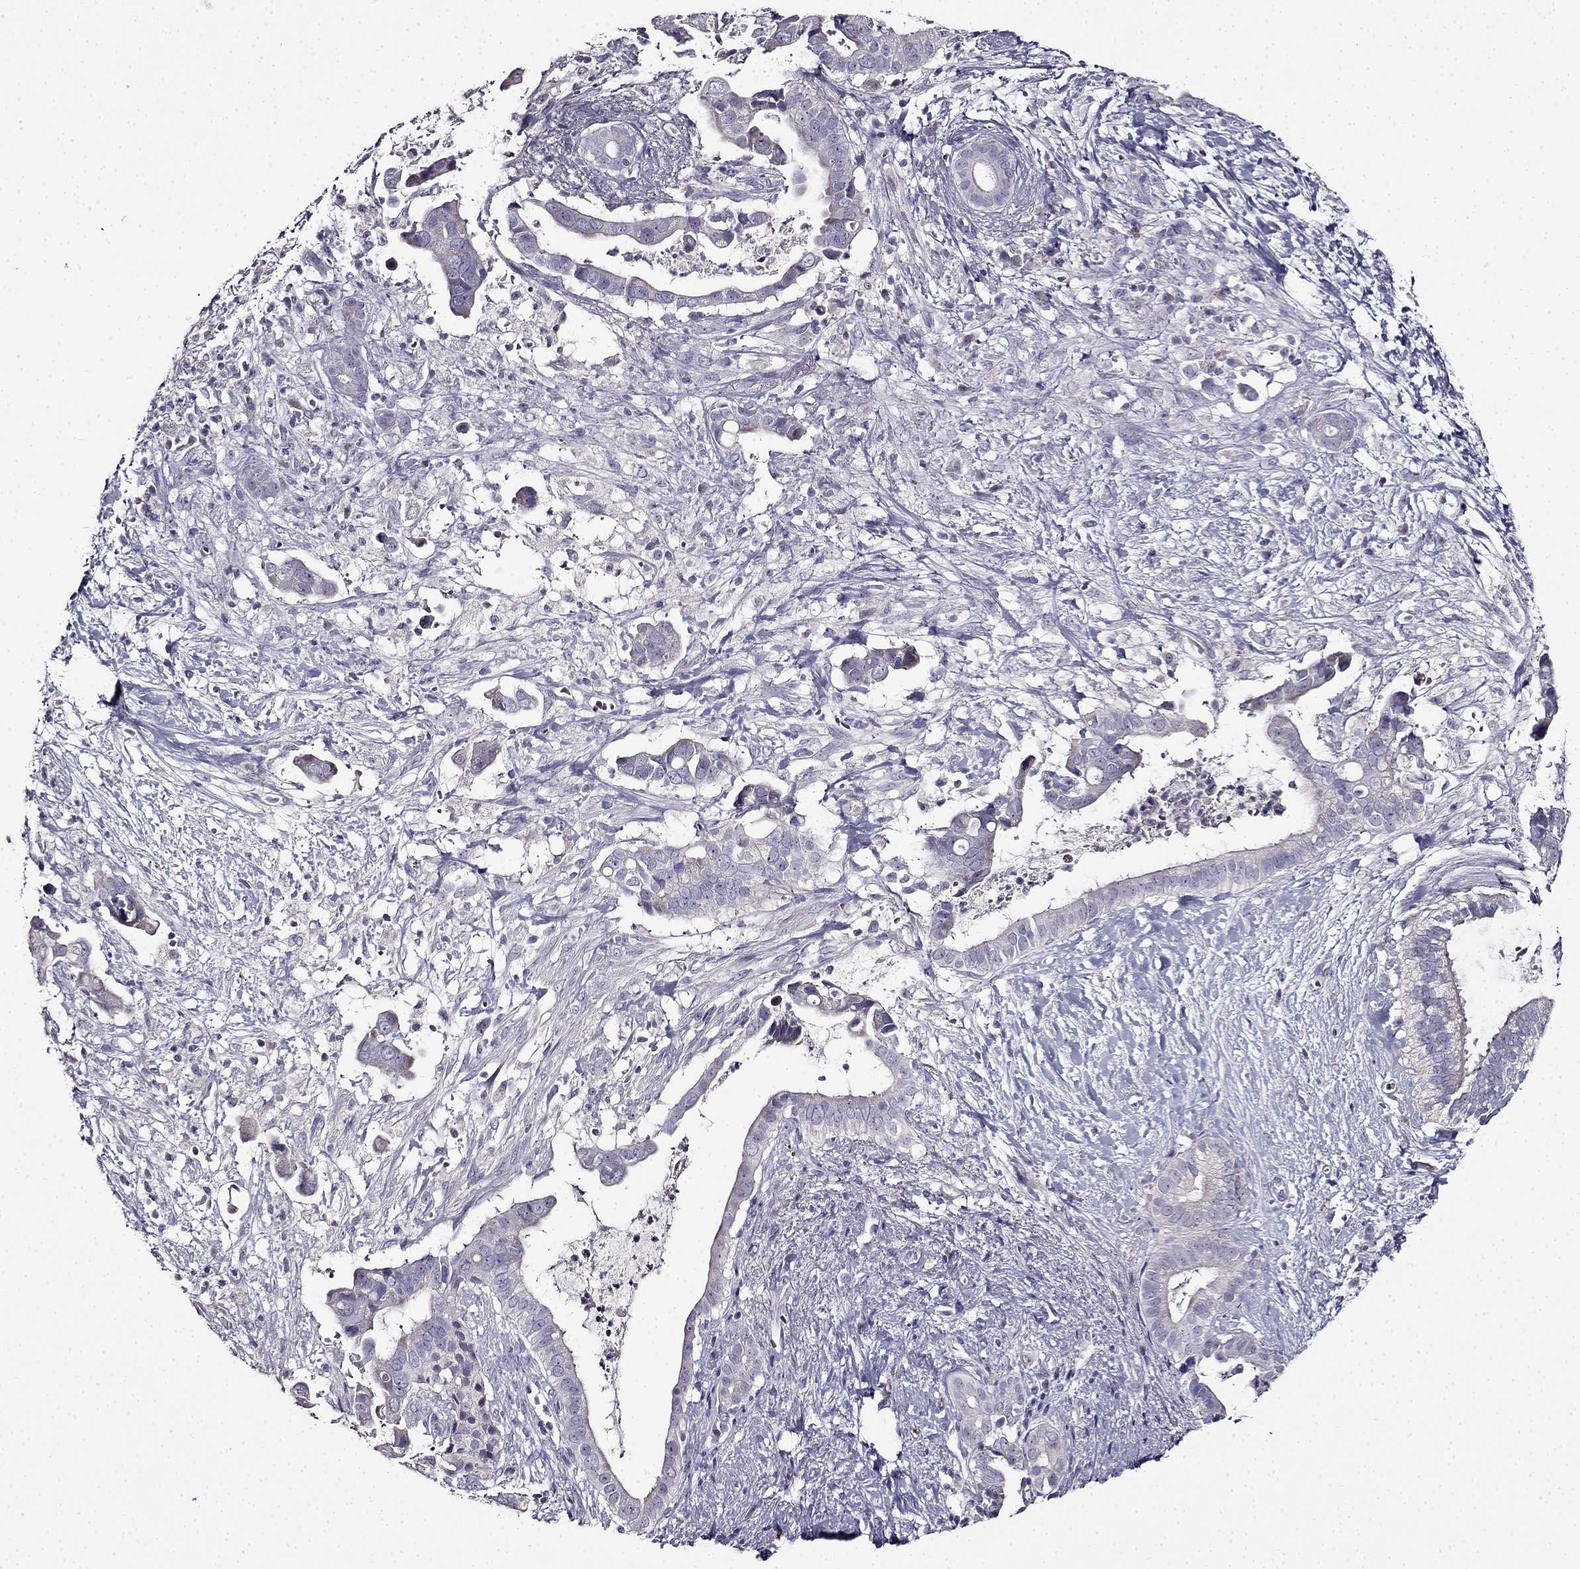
{"staining": {"intensity": "negative", "quantity": "none", "location": "none"}, "tissue": "pancreatic cancer", "cell_type": "Tumor cells", "image_type": "cancer", "snomed": [{"axis": "morphology", "description": "Adenocarcinoma, NOS"}, {"axis": "topography", "description": "Pancreas"}], "caption": "Immunohistochemistry (IHC) of adenocarcinoma (pancreatic) reveals no expression in tumor cells.", "gene": "TMEM266", "patient": {"sex": "male", "age": 61}}